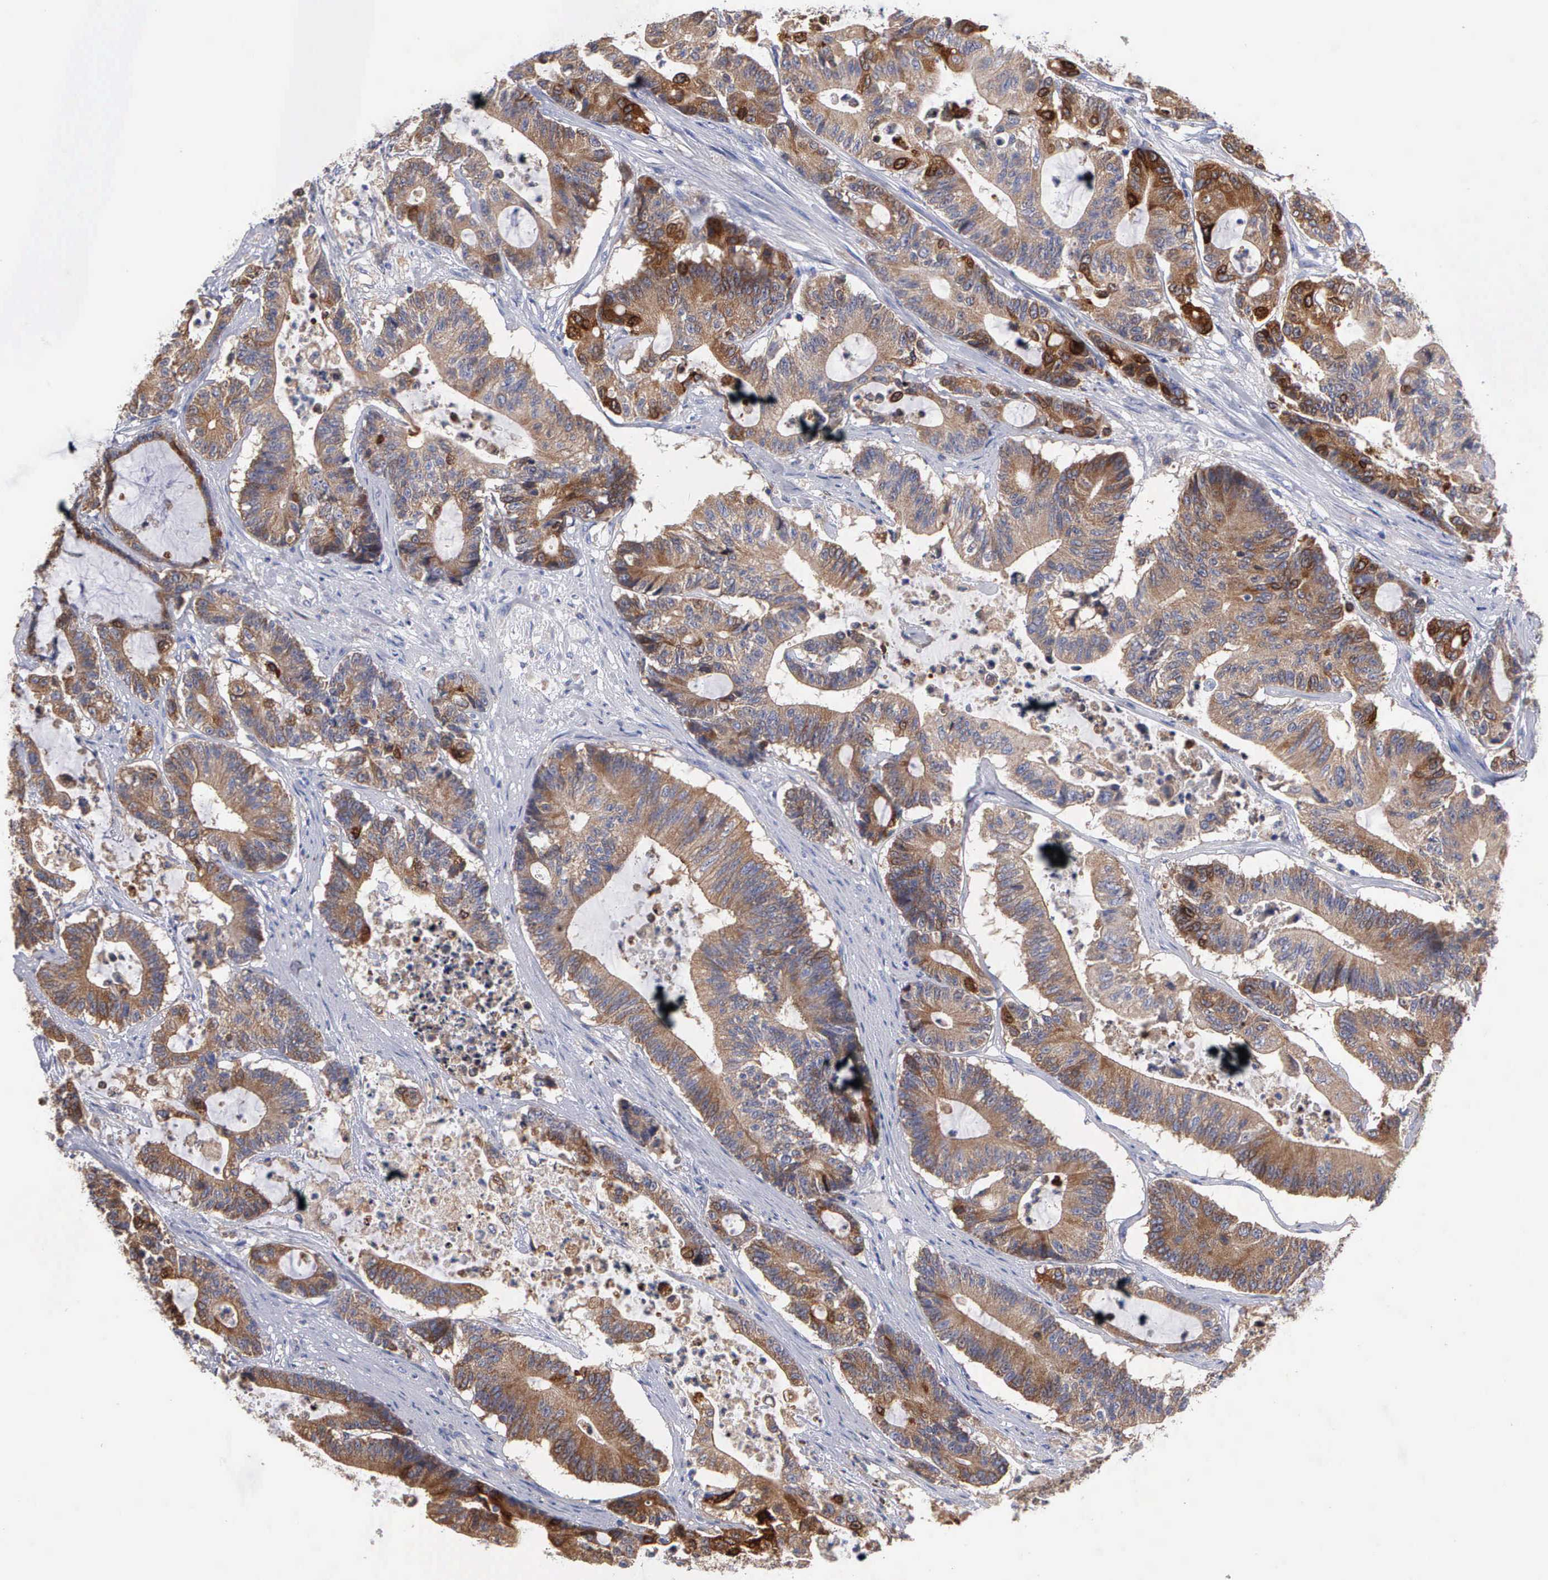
{"staining": {"intensity": "strong", "quantity": ">75%", "location": "cytoplasmic/membranous"}, "tissue": "colorectal cancer", "cell_type": "Tumor cells", "image_type": "cancer", "snomed": [{"axis": "morphology", "description": "Adenocarcinoma, NOS"}, {"axis": "topography", "description": "Colon"}], "caption": "Tumor cells reveal high levels of strong cytoplasmic/membranous expression in approximately >75% of cells in colorectal adenocarcinoma. The staining is performed using DAB brown chromogen to label protein expression. The nuclei are counter-stained blue using hematoxylin.", "gene": "PTGS2", "patient": {"sex": "female", "age": 84}}